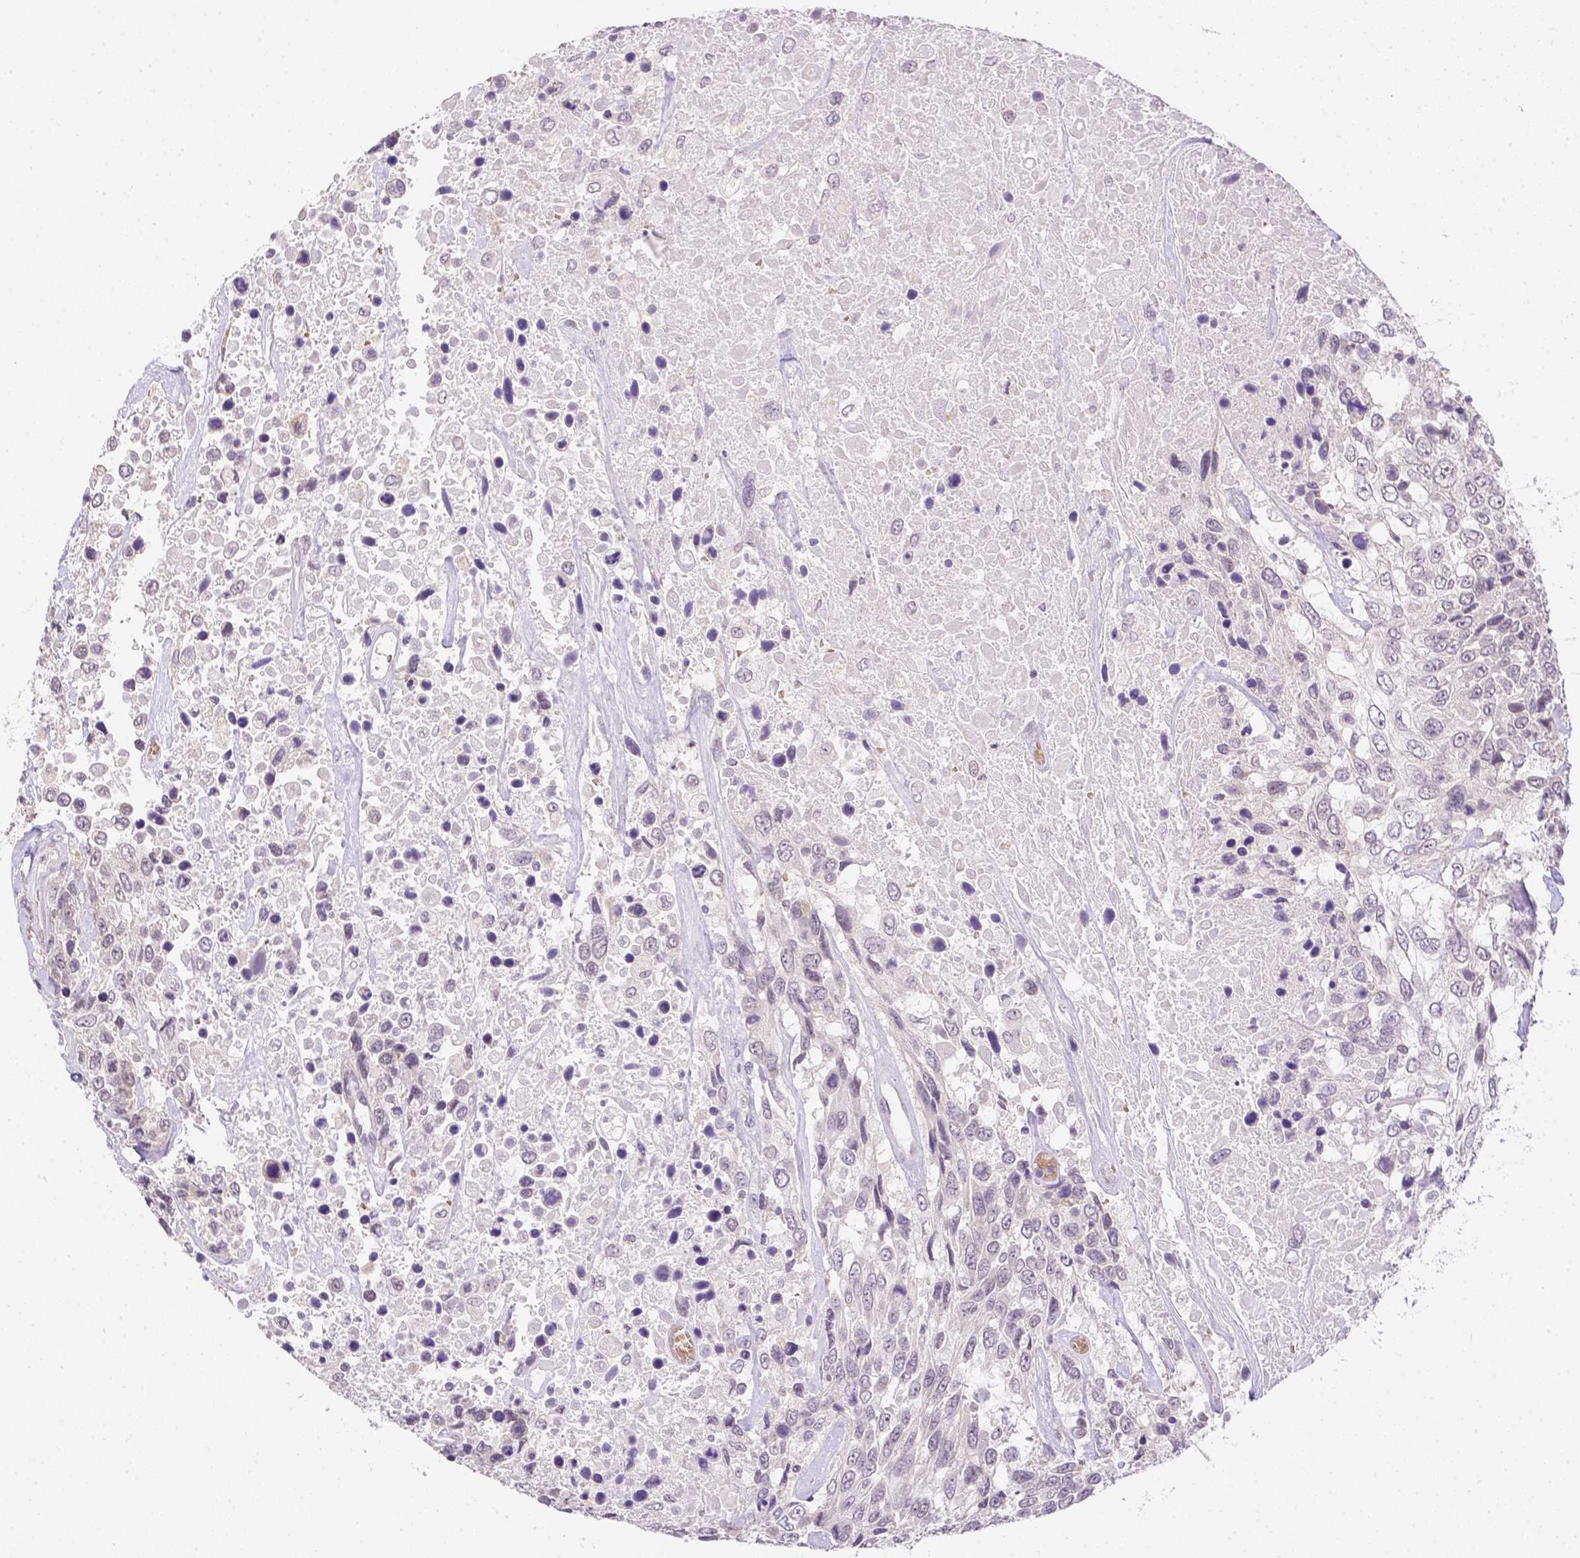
{"staining": {"intensity": "negative", "quantity": "none", "location": "none"}, "tissue": "urothelial cancer", "cell_type": "Tumor cells", "image_type": "cancer", "snomed": [{"axis": "morphology", "description": "Urothelial carcinoma, High grade"}, {"axis": "topography", "description": "Urinary bladder"}], "caption": "Immunohistochemistry histopathology image of neoplastic tissue: human urothelial carcinoma (high-grade) stained with DAB displays no significant protein staining in tumor cells. The staining was performed using DAB (3,3'-diaminobenzidine) to visualize the protein expression in brown, while the nuclei were stained in blue with hematoxylin (Magnification: 20x).", "gene": "ZNF280B", "patient": {"sex": "female", "age": 70}}